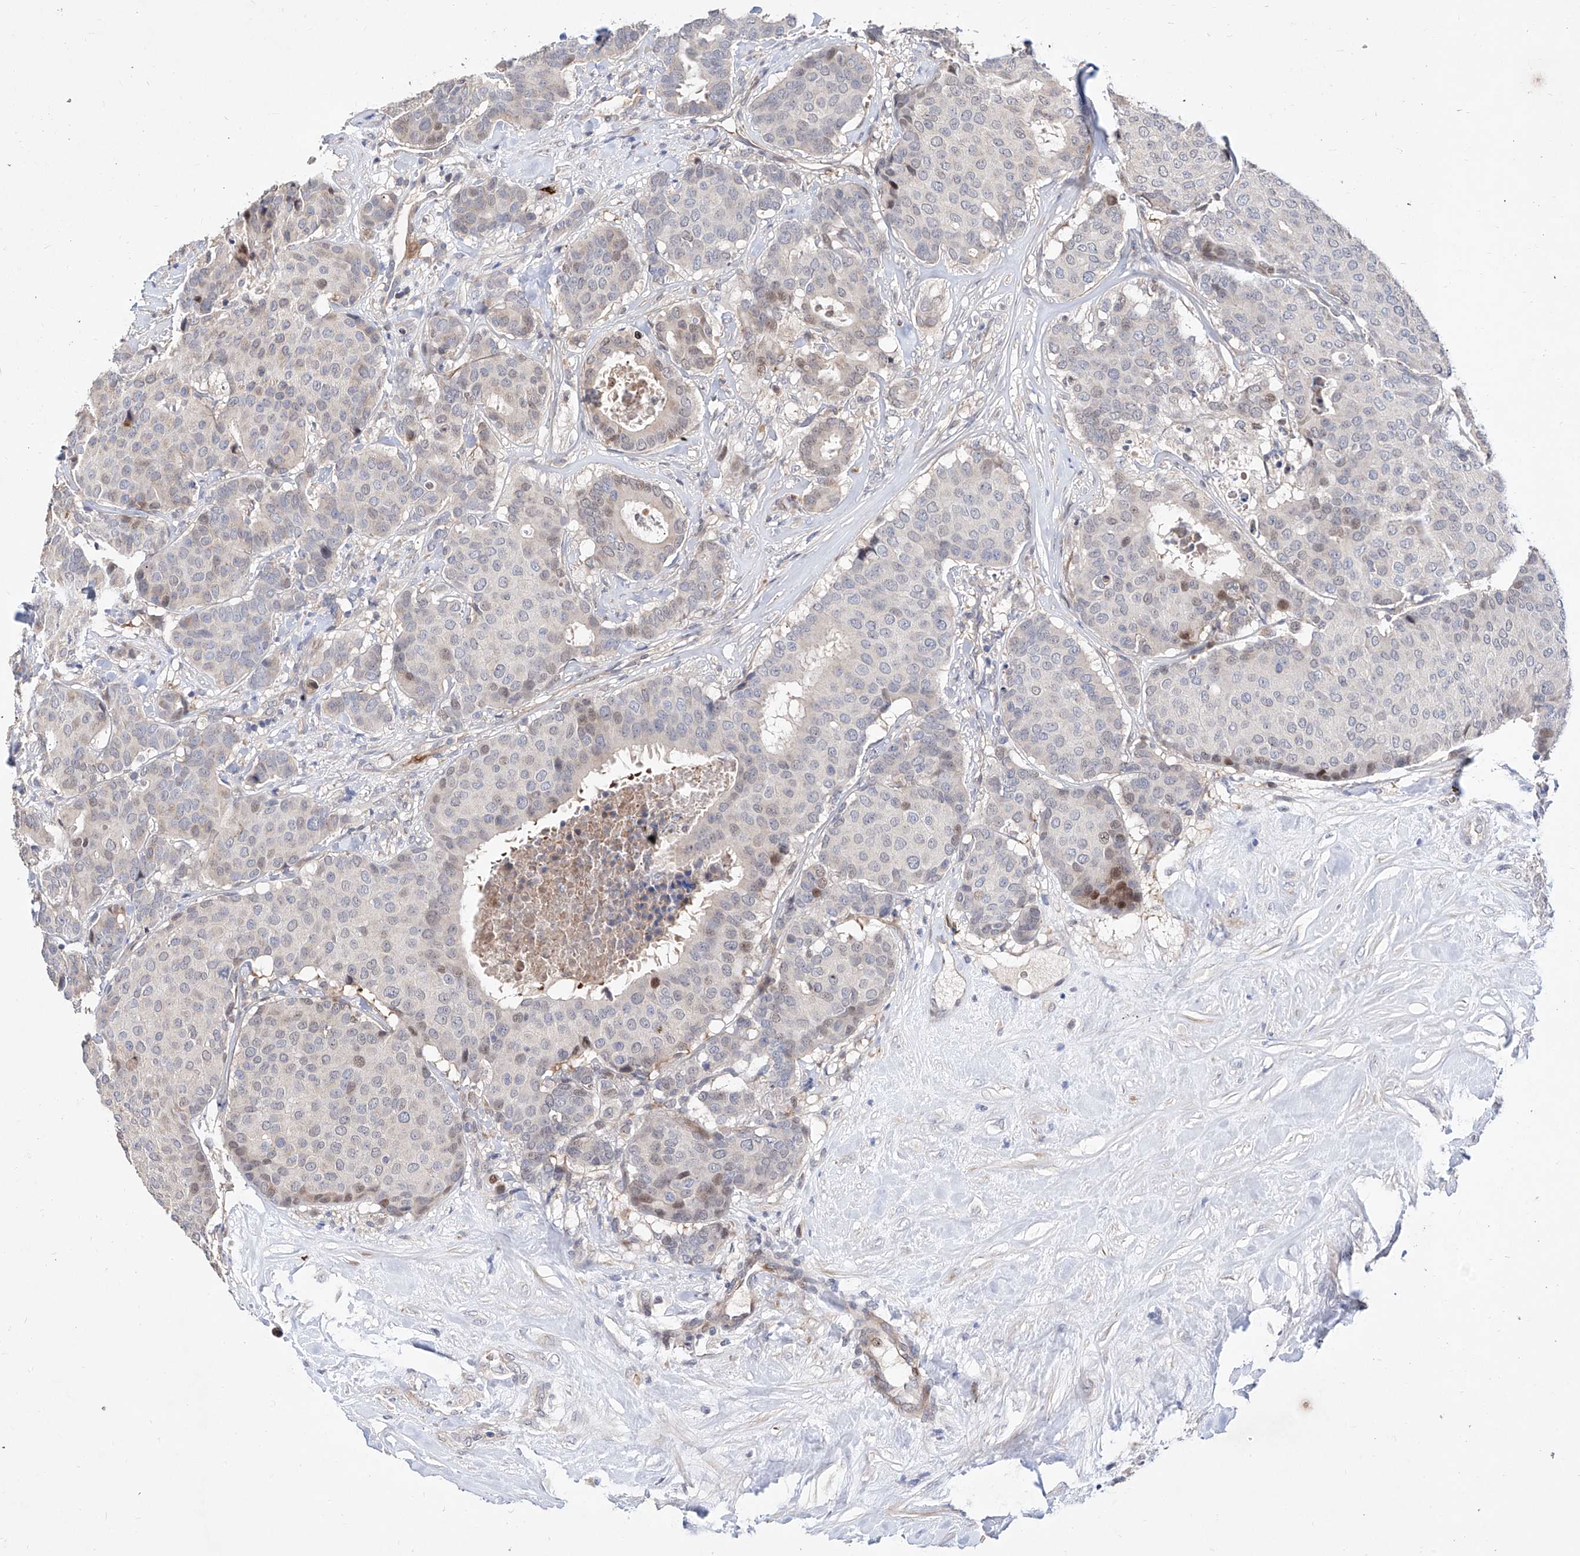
{"staining": {"intensity": "moderate", "quantity": "<25%", "location": "nuclear"}, "tissue": "breast cancer", "cell_type": "Tumor cells", "image_type": "cancer", "snomed": [{"axis": "morphology", "description": "Duct carcinoma"}, {"axis": "topography", "description": "Breast"}], "caption": "Protein expression analysis of human breast cancer (invasive ductal carcinoma) reveals moderate nuclear positivity in approximately <25% of tumor cells.", "gene": "FUCA2", "patient": {"sex": "female", "age": 75}}